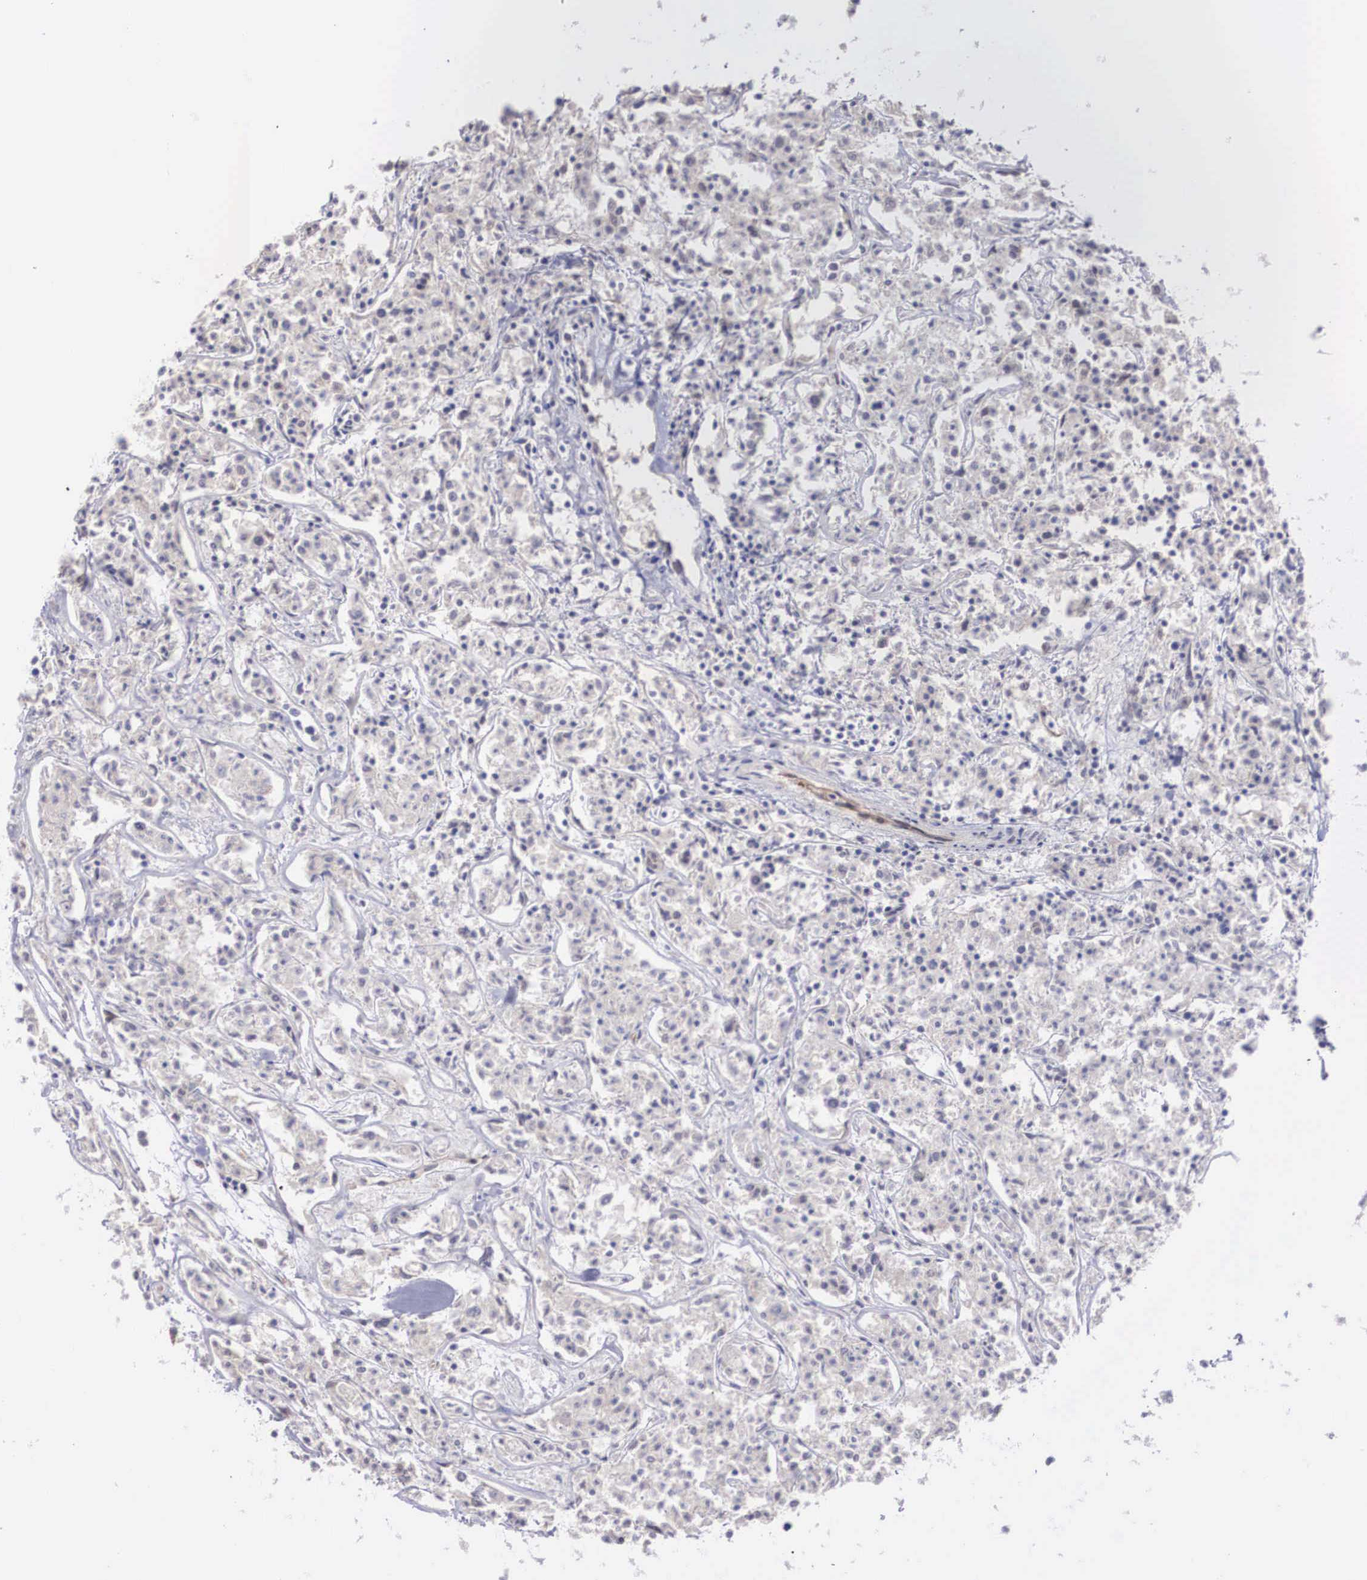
{"staining": {"intensity": "negative", "quantity": "none", "location": "none"}, "tissue": "lymphoma", "cell_type": "Tumor cells", "image_type": "cancer", "snomed": [{"axis": "morphology", "description": "Malignant lymphoma, non-Hodgkin's type, Low grade"}, {"axis": "topography", "description": "Small intestine"}], "caption": "DAB (3,3'-diaminobenzidine) immunohistochemical staining of lymphoma demonstrates no significant expression in tumor cells.", "gene": "DNAJB7", "patient": {"sex": "female", "age": 59}}